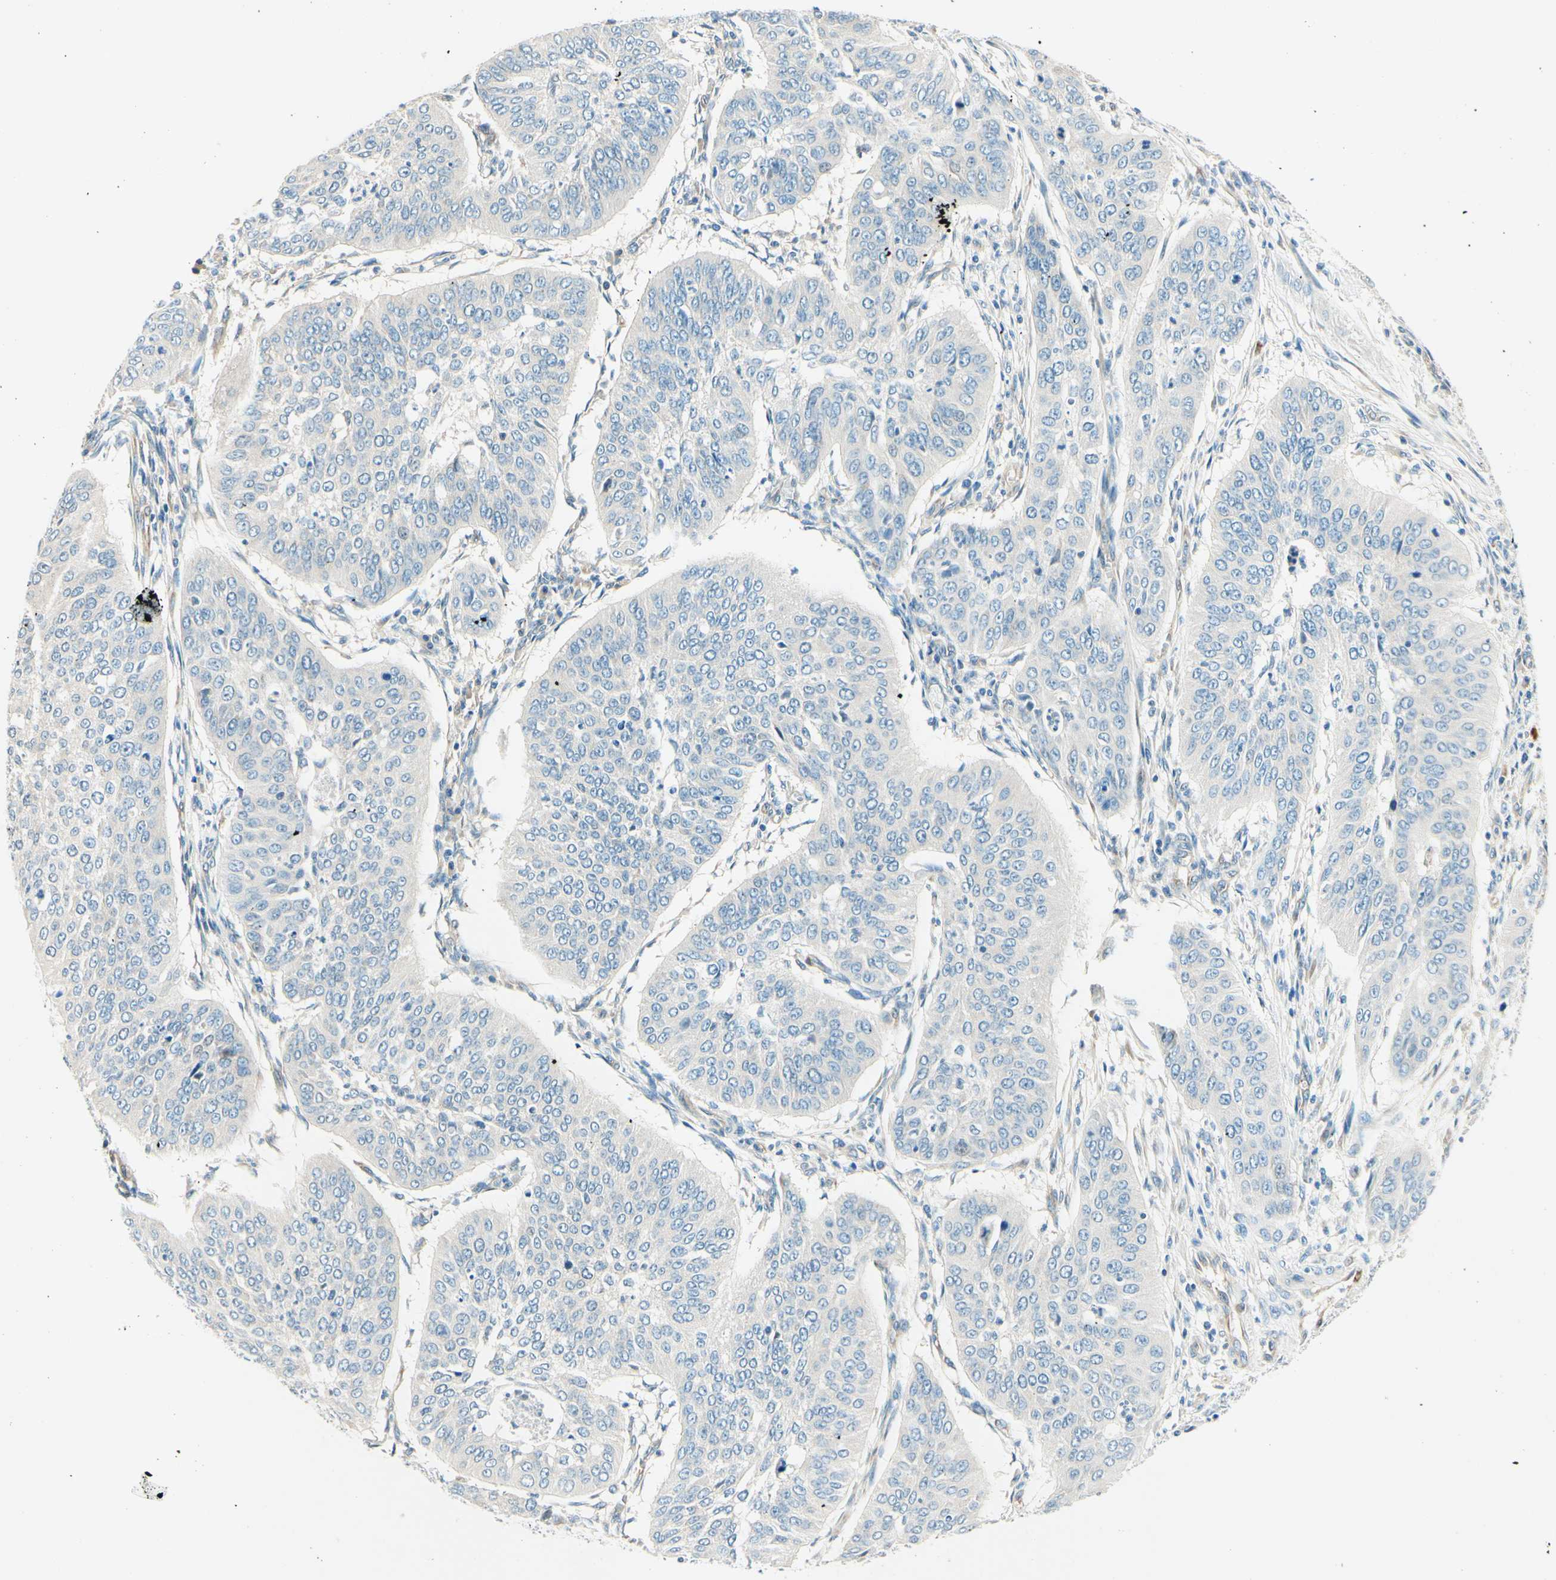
{"staining": {"intensity": "negative", "quantity": "none", "location": "none"}, "tissue": "cervical cancer", "cell_type": "Tumor cells", "image_type": "cancer", "snomed": [{"axis": "morphology", "description": "Normal tissue, NOS"}, {"axis": "morphology", "description": "Squamous cell carcinoma, NOS"}, {"axis": "topography", "description": "Cervix"}], "caption": "DAB (3,3'-diaminobenzidine) immunohistochemical staining of human cervical cancer displays no significant expression in tumor cells.", "gene": "TAOK2", "patient": {"sex": "female", "age": 39}}